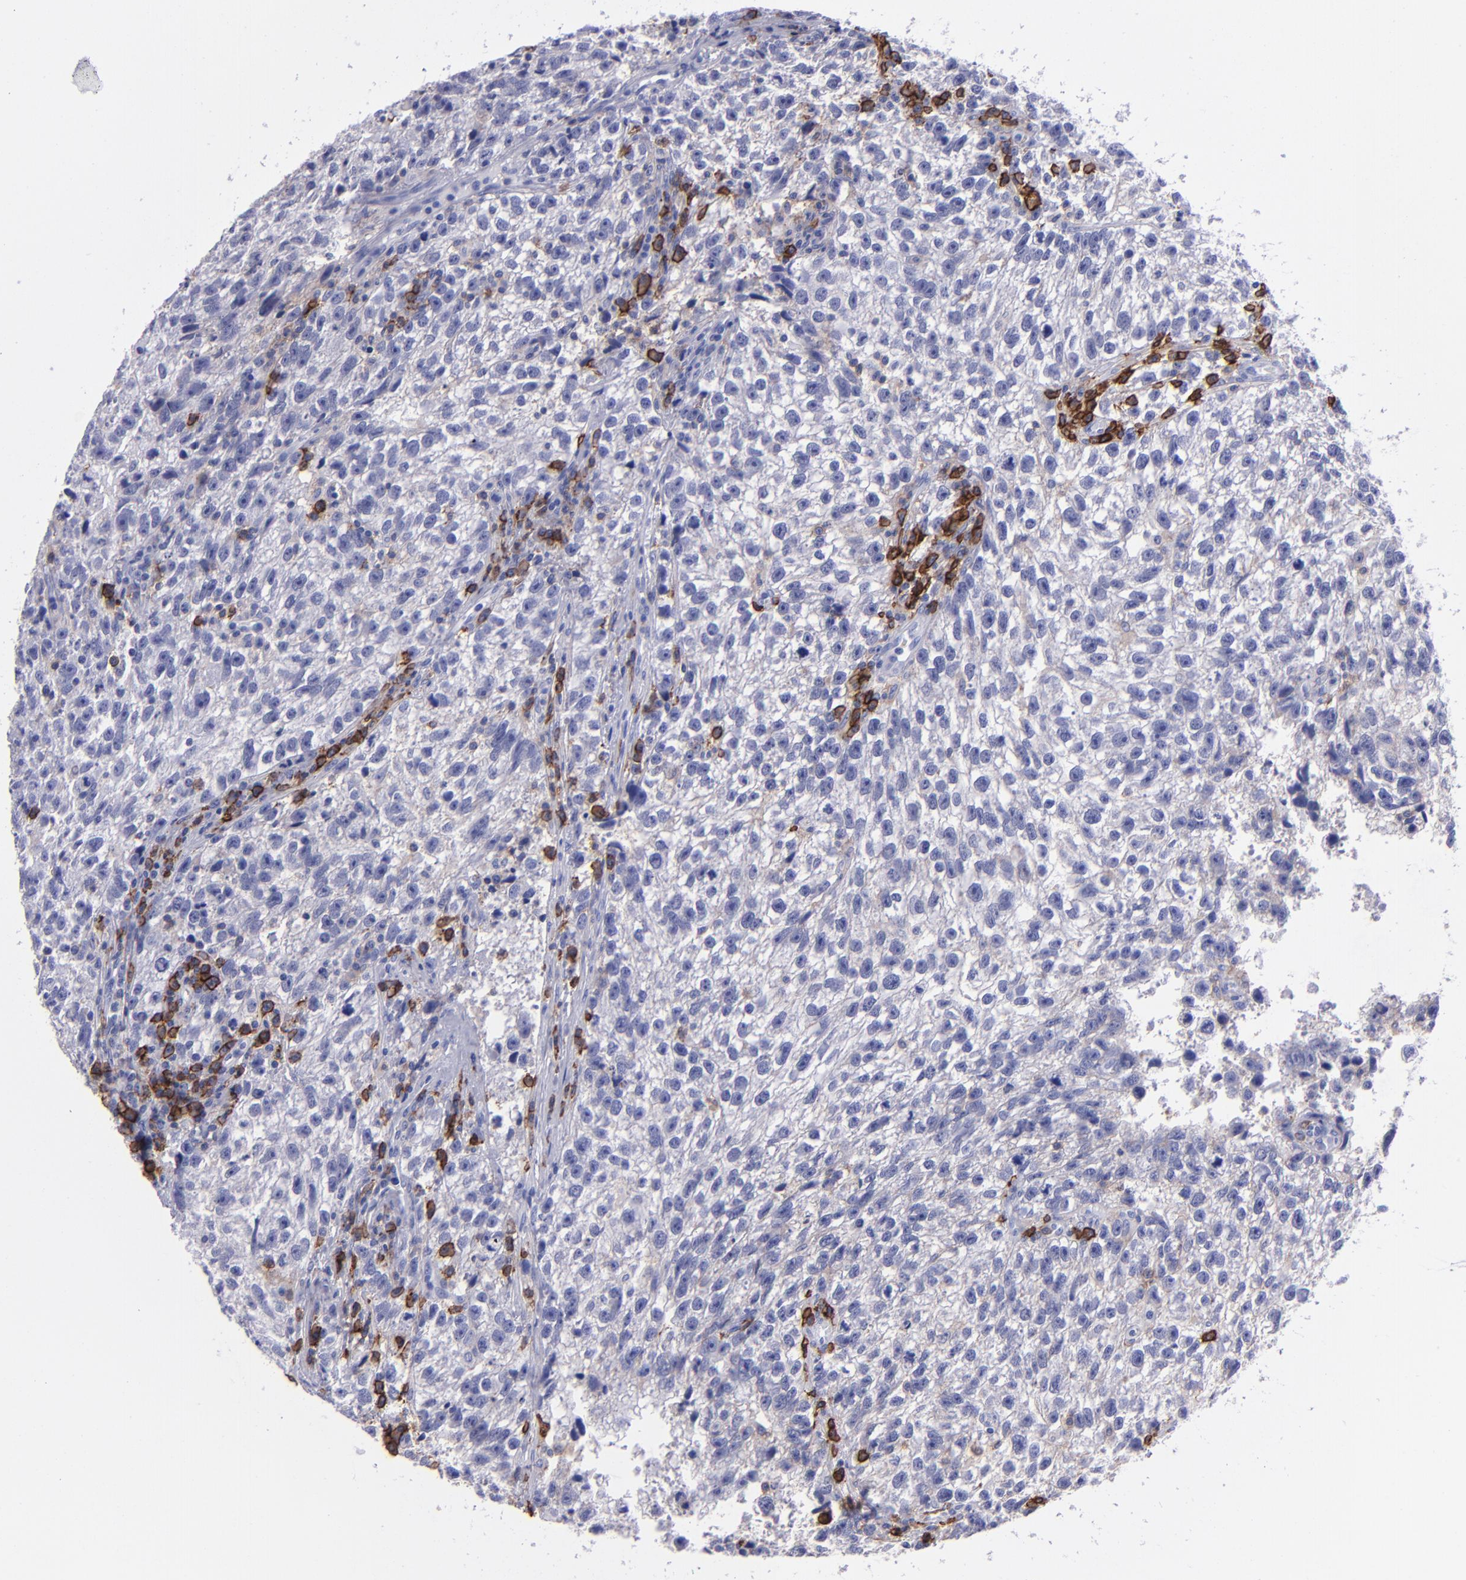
{"staining": {"intensity": "negative", "quantity": "none", "location": "none"}, "tissue": "testis cancer", "cell_type": "Tumor cells", "image_type": "cancer", "snomed": [{"axis": "morphology", "description": "Seminoma, NOS"}, {"axis": "topography", "description": "Testis"}], "caption": "A high-resolution histopathology image shows IHC staining of seminoma (testis), which displays no significant expression in tumor cells. The staining was performed using DAB (3,3'-diaminobenzidine) to visualize the protein expression in brown, while the nuclei were stained in blue with hematoxylin (Magnification: 20x).", "gene": "CD38", "patient": {"sex": "male", "age": 38}}